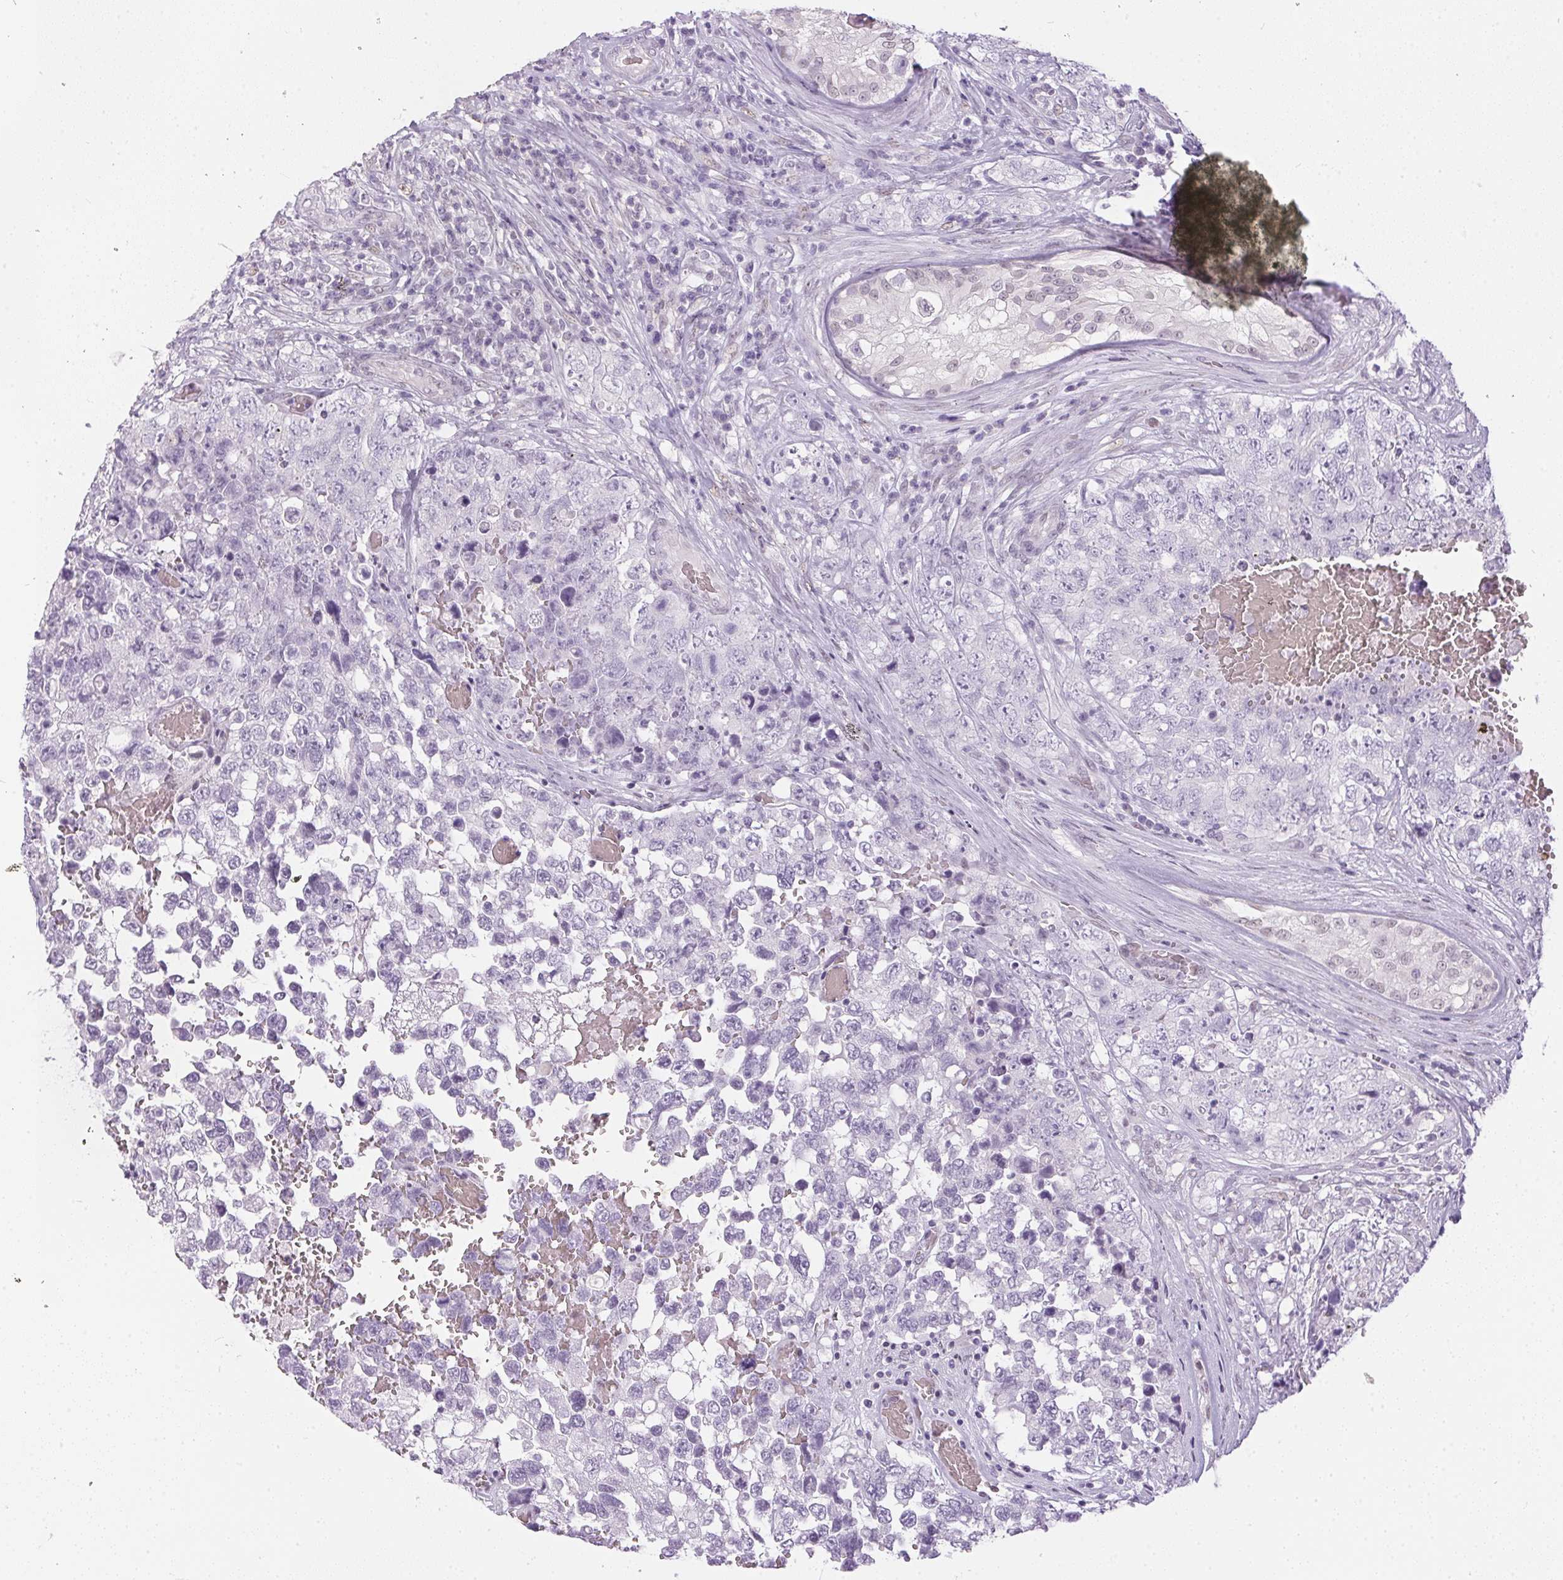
{"staining": {"intensity": "negative", "quantity": "none", "location": "none"}, "tissue": "testis cancer", "cell_type": "Tumor cells", "image_type": "cancer", "snomed": [{"axis": "morphology", "description": "Carcinoma, Embryonal, NOS"}, {"axis": "topography", "description": "Testis"}], "caption": "Immunohistochemistry of human testis cancer (embryonal carcinoma) exhibits no expression in tumor cells. (DAB (3,3'-diaminobenzidine) IHC, high magnification).", "gene": "GBP6", "patient": {"sex": "male", "age": 18}}